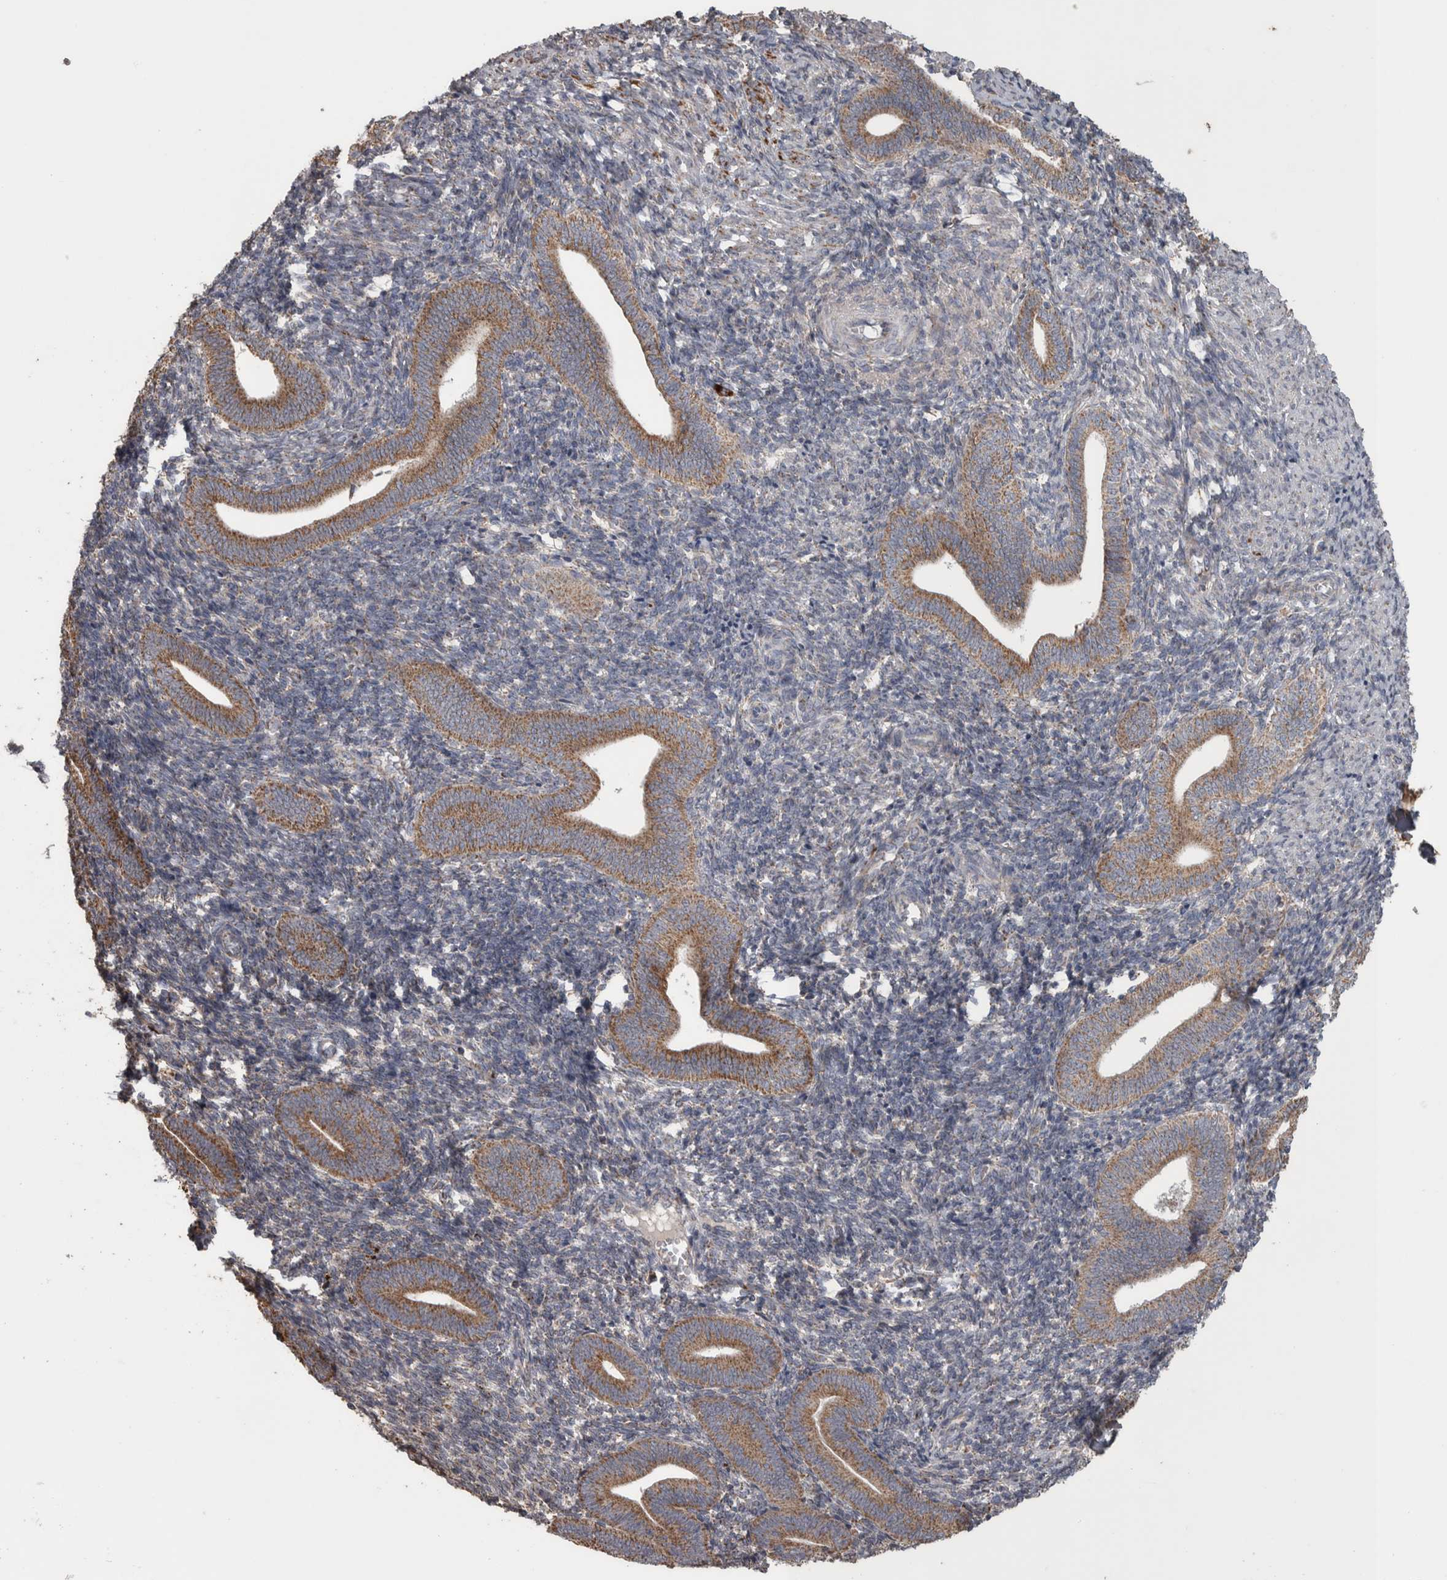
{"staining": {"intensity": "weak", "quantity": "25%-75%", "location": "cytoplasmic/membranous"}, "tissue": "endometrium", "cell_type": "Cells in endometrial stroma", "image_type": "normal", "snomed": [{"axis": "morphology", "description": "Normal tissue, NOS"}, {"axis": "topography", "description": "Uterus"}, {"axis": "topography", "description": "Endometrium"}], "caption": "Immunohistochemical staining of unremarkable human endometrium shows low levels of weak cytoplasmic/membranous expression in approximately 25%-75% of cells in endometrial stroma. (IHC, brightfield microscopy, high magnification).", "gene": "SCO1", "patient": {"sex": "female", "age": 33}}